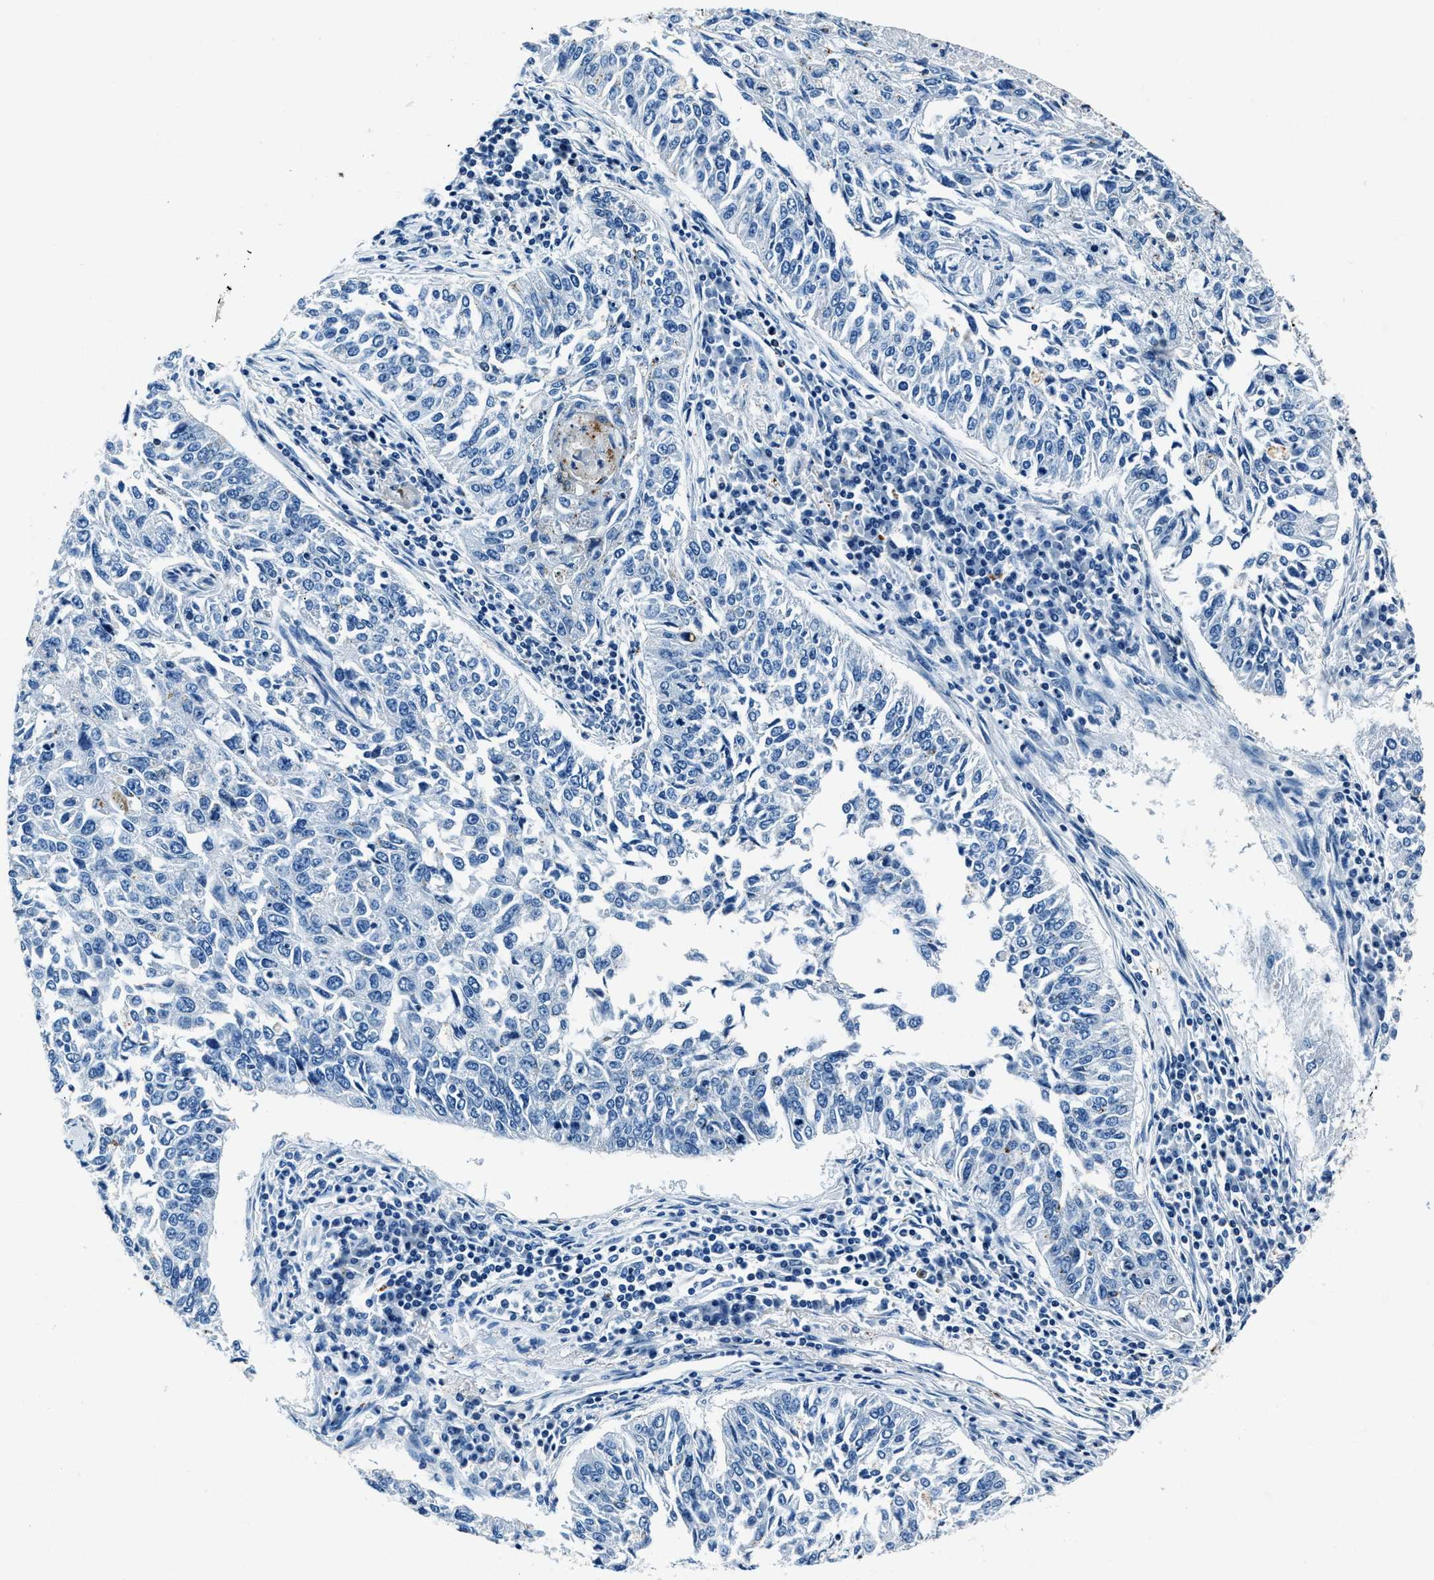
{"staining": {"intensity": "negative", "quantity": "none", "location": "none"}, "tissue": "lung cancer", "cell_type": "Tumor cells", "image_type": "cancer", "snomed": [{"axis": "morphology", "description": "Normal tissue, NOS"}, {"axis": "morphology", "description": "Squamous cell carcinoma, NOS"}, {"axis": "topography", "description": "Cartilage tissue"}, {"axis": "topography", "description": "Bronchus"}, {"axis": "topography", "description": "Lung"}], "caption": "The photomicrograph exhibits no significant positivity in tumor cells of squamous cell carcinoma (lung).", "gene": "PTPDC1", "patient": {"sex": "female", "age": 49}}